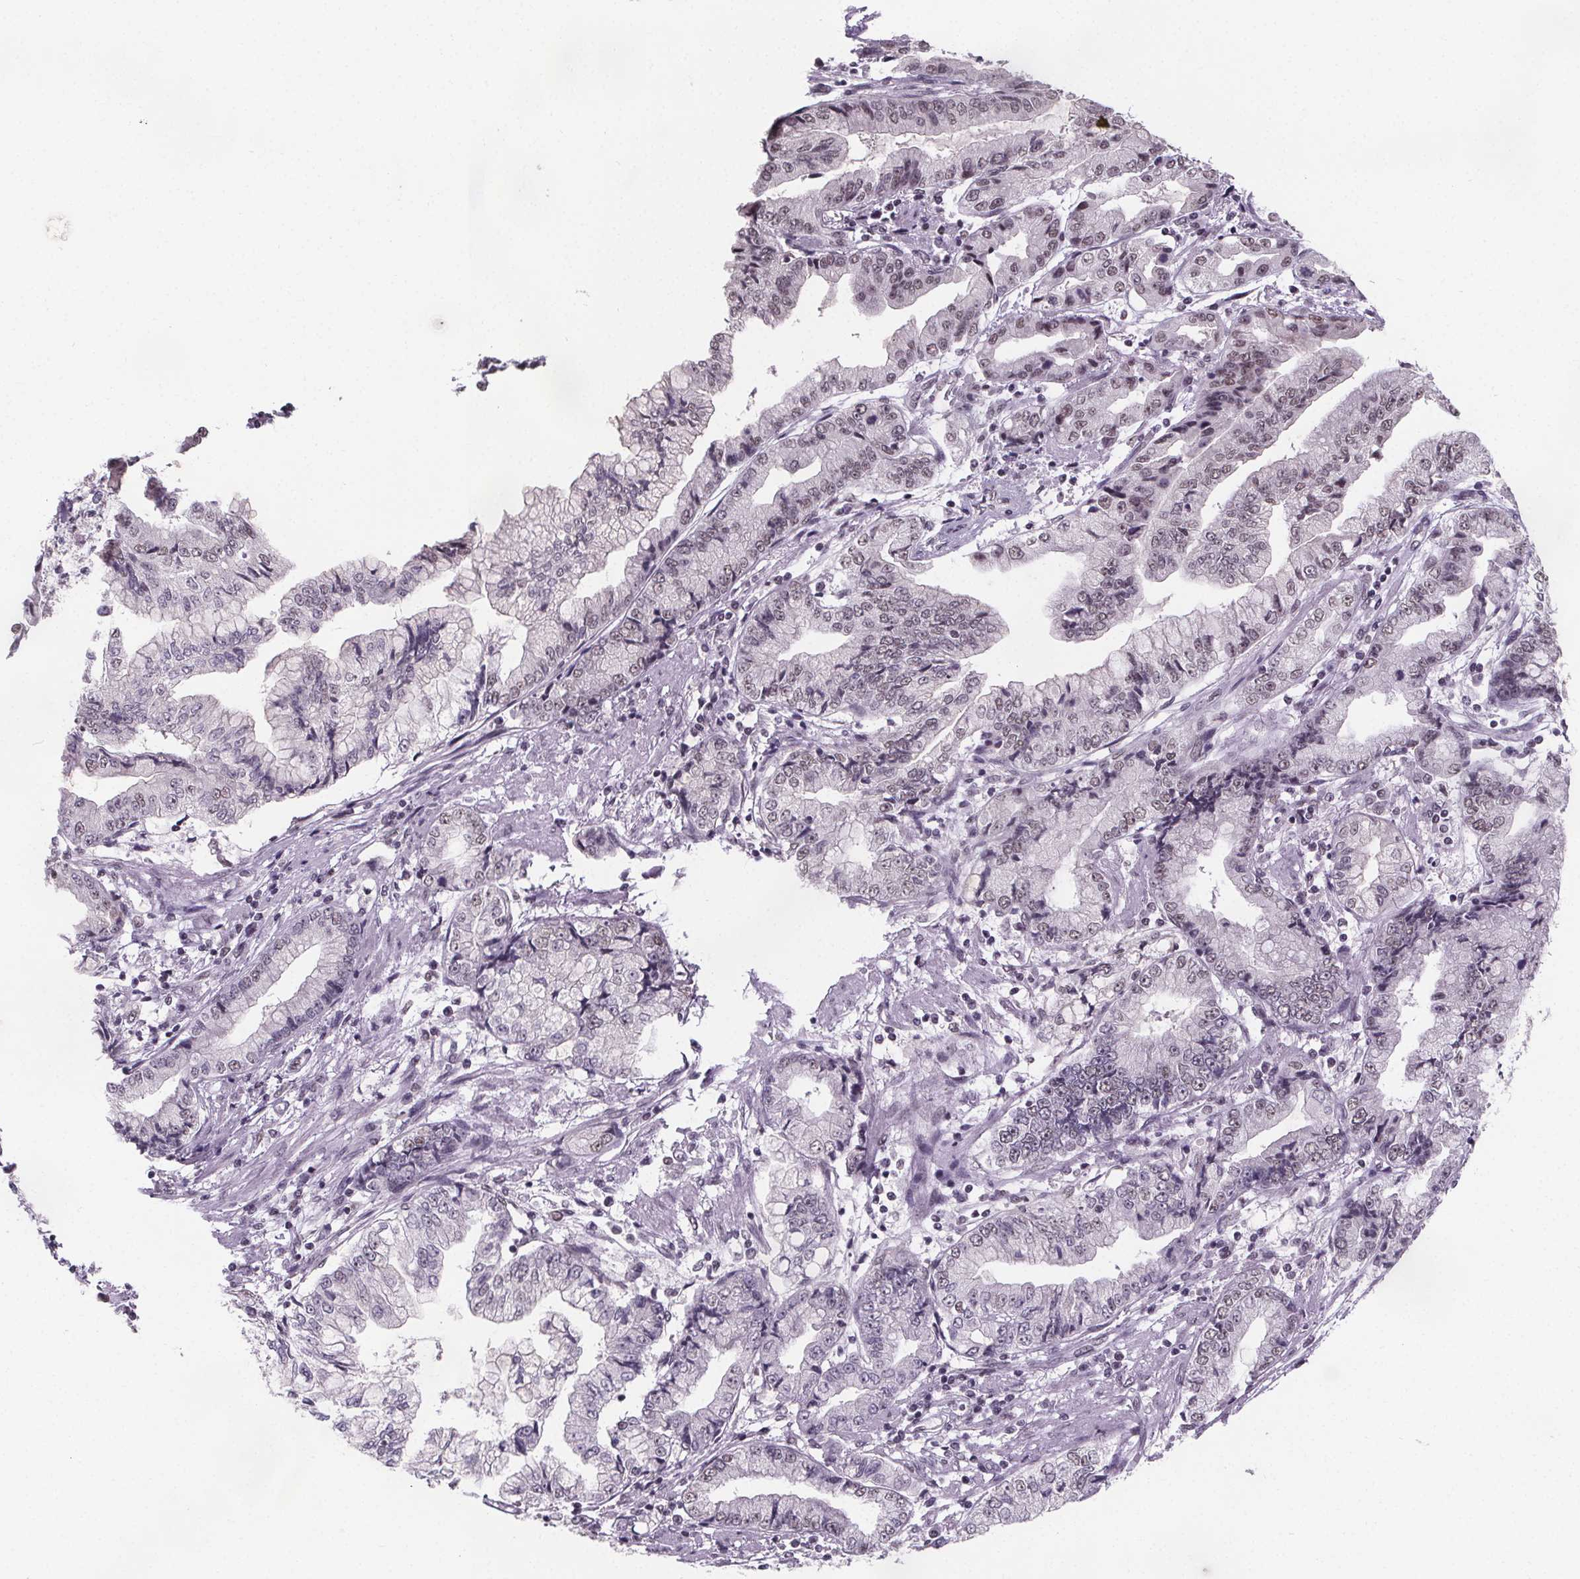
{"staining": {"intensity": "moderate", "quantity": "<25%", "location": "nuclear"}, "tissue": "stomach cancer", "cell_type": "Tumor cells", "image_type": "cancer", "snomed": [{"axis": "morphology", "description": "Adenocarcinoma, NOS"}, {"axis": "topography", "description": "Stomach, upper"}], "caption": "Immunohistochemical staining of stomach cancer (adenocarcinoma) exhibits low levels of moderate nuclear positivity in approximately <25% of tumor cells. (brown staining indicates protein expression, while blue staining denotes nuclei).", "gene": "ZNF572", "patient": {"sex": "female", "age": 74}}